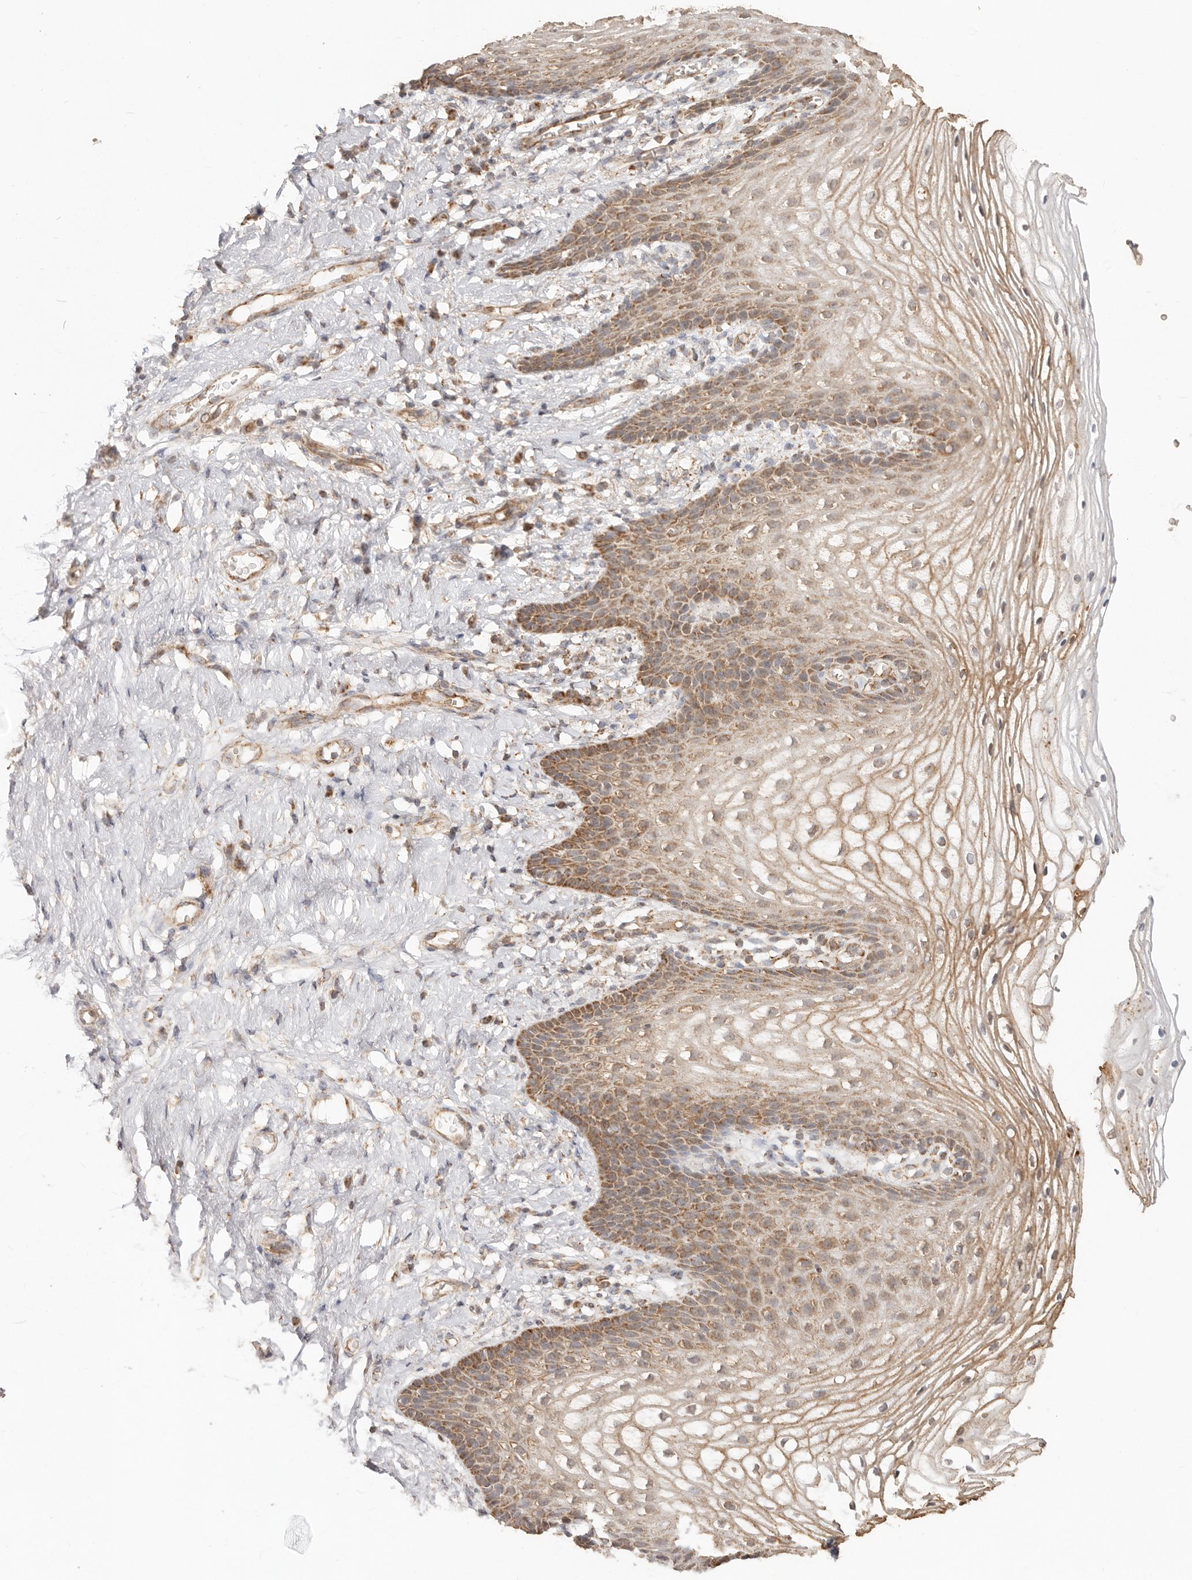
{"staining": {"intensity": "moderate", "quantity": ">75%", "location": "cytoplasmic/membranous"}, "tissue": "vagina", "cell_type": "Squamous epithelial cells", "image_type": "normal", "snomed": [{"axis": "morphology", "description": "Normal tissue, NOS"}, {"axis": "topography", "description": "Vagina"}], "caption": "Protein expression by IHC exhibits moderate cytoplasmic/membranous staining in approximately >75% of squamous epithelial cells in normal vagina. (DAB = brown stain, brightfield microscopy at high magnification).", "gene": "NDUFB11", "patient": {"sex": "female", "age": 60}}